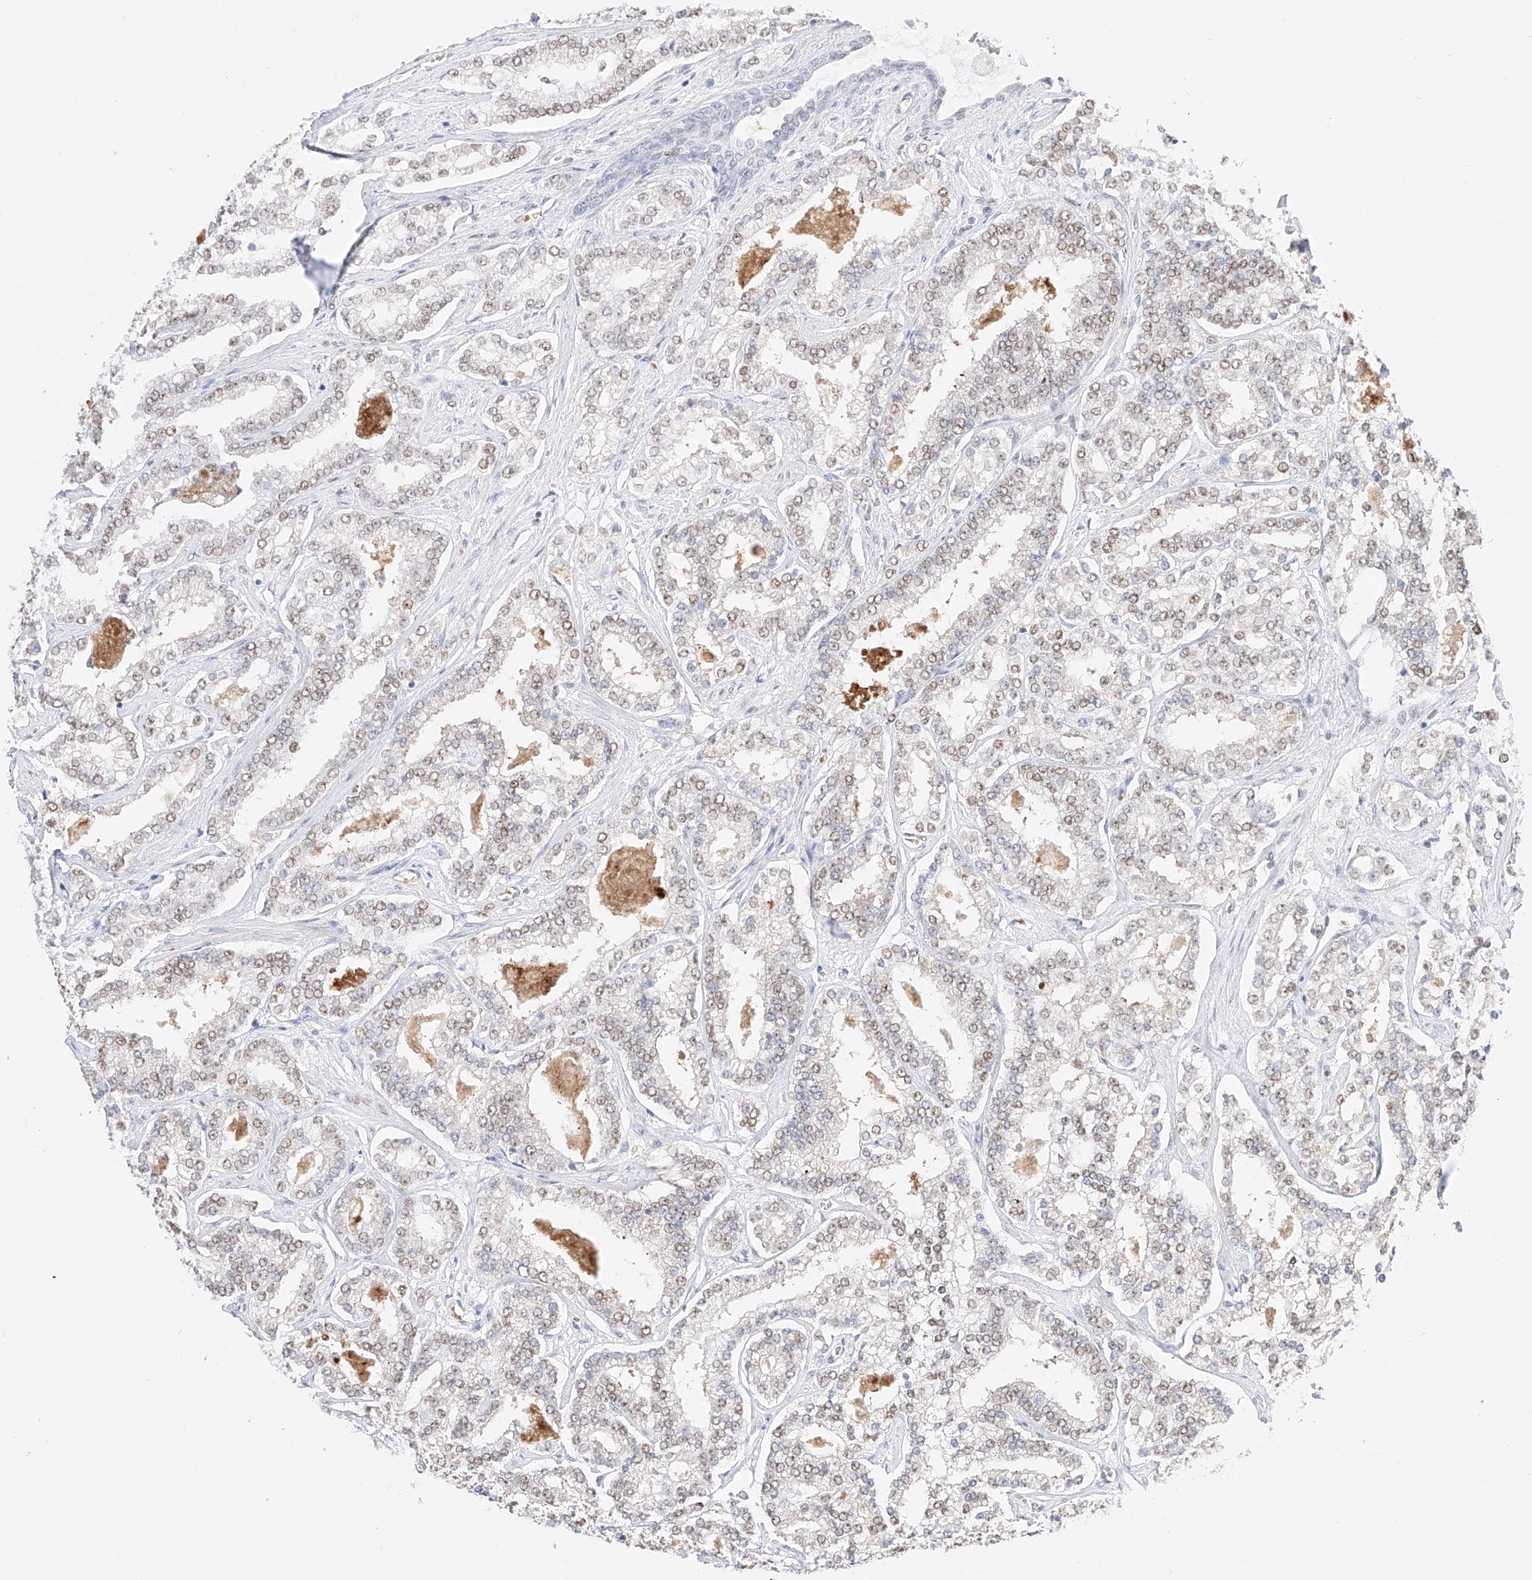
{"staining": {"intensity": "moderate", "quantity": "25%-75%", "location": "nuclear"}, "tissue": "prostate cancer", "cell_type": "Tumor cells", "image_type": "cancer", "snomed": [{"axis": "morphology", "description": "Normal tissue, NOS"}, {"axis": "morphology", "description": "Adenocarcinoma, High grade"}, {"axis": "topography", "description": "Prostate"}], "caption": "Immunohistochemical staining of prostate adenocarcinoma (high-grade) demonstrates moderate nuclear protein expression in about 25%-75% of tumor cells.", "gene": "APIP", "patient": {"sex": "male", "age": 83}}